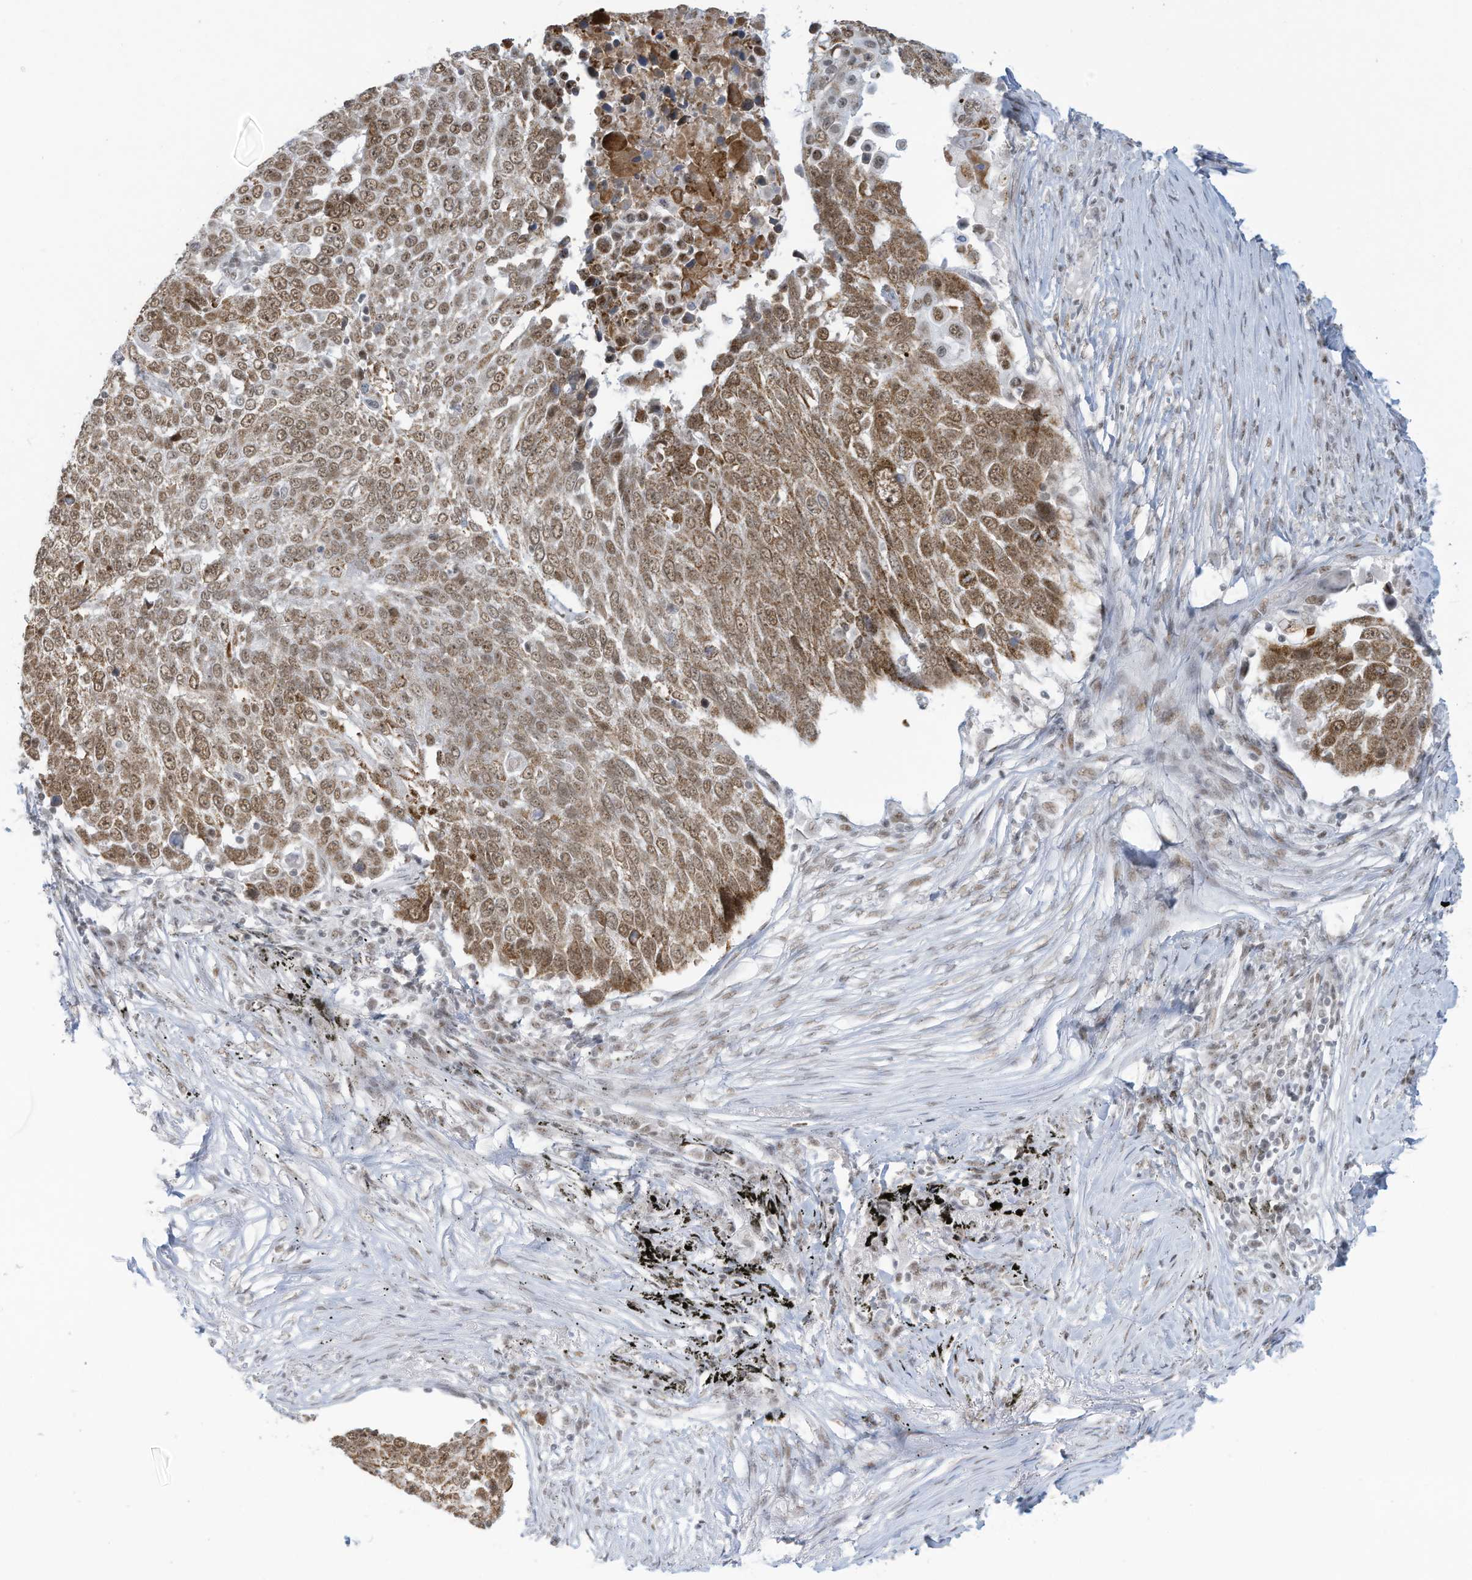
{"staining": {"intensity": "moderate", "quantity": ">75%", "location": "cytoplasmic/membranous,nuclear"}, "tissue": "lung cancer", "cell_type": "Tumor cells", "image_type": "cancer", "snomed": [{"axis": "morphology", "description": "Squamous cell carcinoma, NOS"}, {"axis": "topography", "description": "Lung"}], "caption": "IHC image of neoplastic tissue: human lung squamous cell carcinoma stained using IHC reveals medium levels of moderate protein expression localized specifically in the cytoplasmic/membranous and nuclear of tumor cells, appearing as a cytoplasmic/membranous and nuclear brown color.", "gene": "ECT2L", "patient": {"sex": "male", "age": 66}}